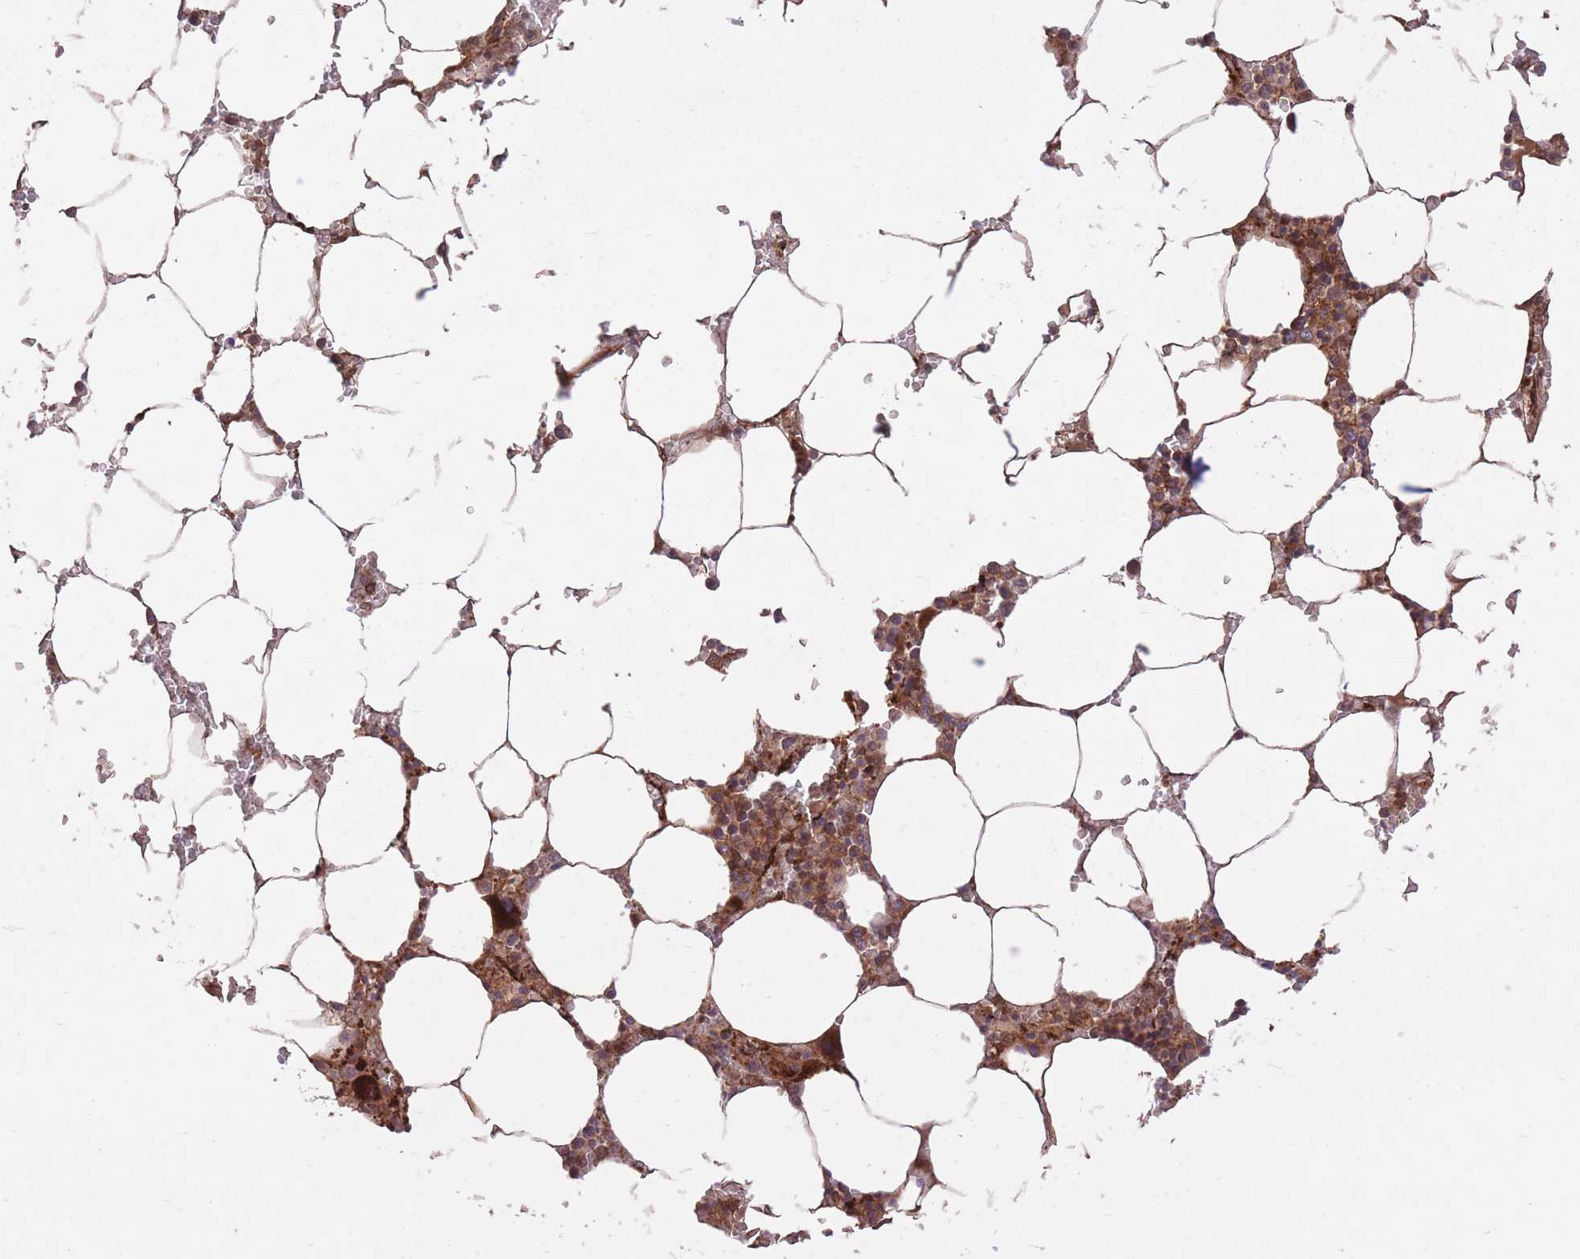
{"staining": {"intensity": "strong", "quantity": "25%-75%", "location": "cytoplasmic/membranous"}, "tissue": "bone marrow", "cell_type": "Hematopoietic cells", "image_type": "normal", "snomed": [{"axis": "morphology", "description": "Normal tissue, NOS"}, {"axis": "topography", "description": "Bone marrow"}], "caption": "IHC of normal human bone marrow exhibits high levels of strong cytoplasmic/membranous staining in approximately 25%-75% of hematopoietic cells. (DAB (3,3'-diaminobenzidine) = brown stain, brightfield microscopy at high magnification).", "gene": "CISH", "patient": {"sex": "male", "age": 70}}